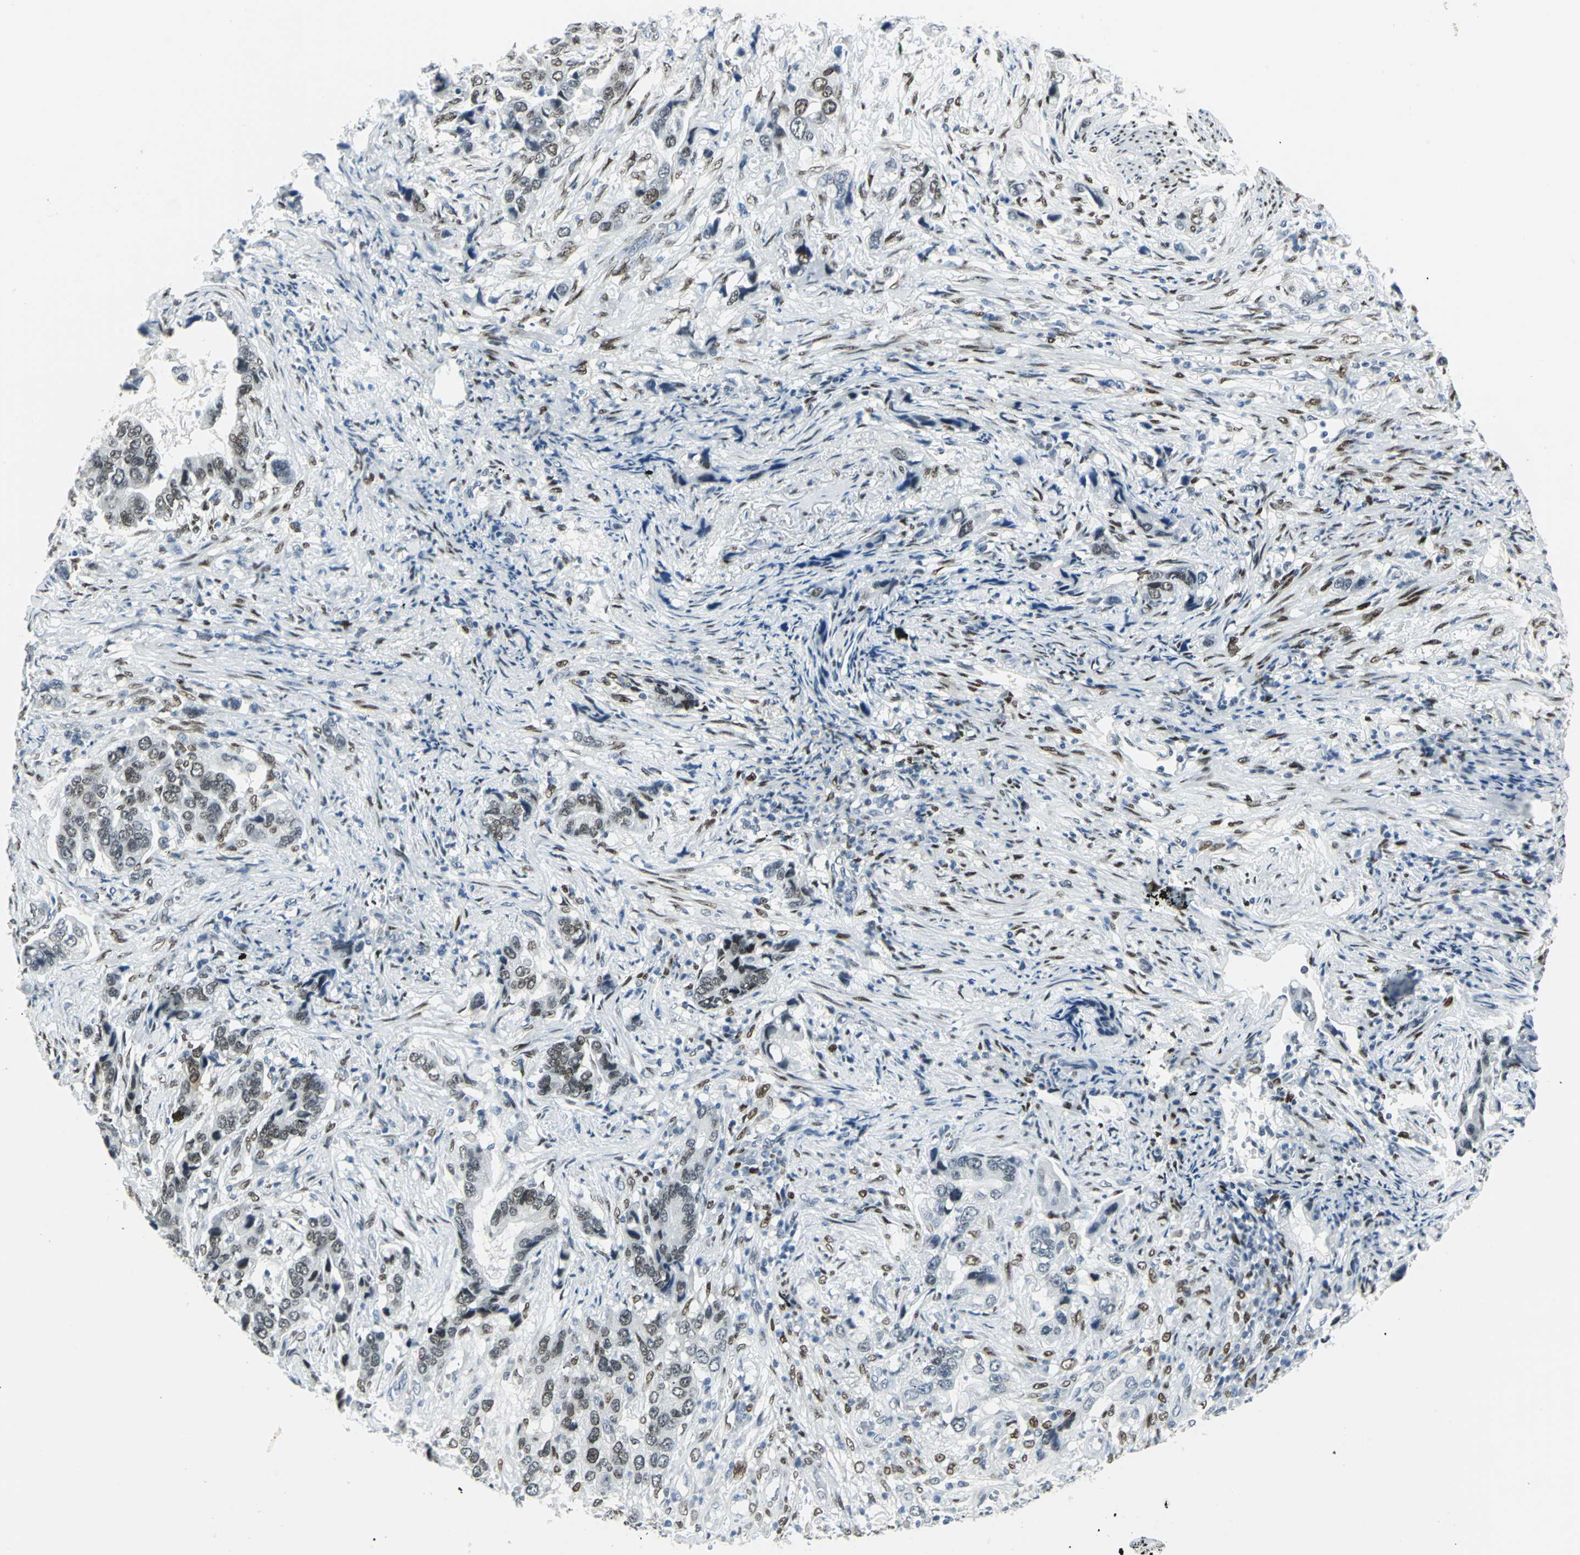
{"staining": {"intensity": "moderate", "quantity": ">75%", "location": "nuclear"}, "tissue": "stomach cancer", "cell_type": "Tumor cells", "image_type": "cancer", "snomed": [{"axis": "morphology", "description": "Adenocarcinoma, NOS"}, {"axis": "topography", "description": "Stomach, lower"}], "caption": "Immunohistochemical staining of stomach adenocarcinoma displays medium levels of moderate nuclear staining in approximately >75% of tumor cells.", "gene": "MEIS2", "patient": {"sex": "female", "age": 93}}